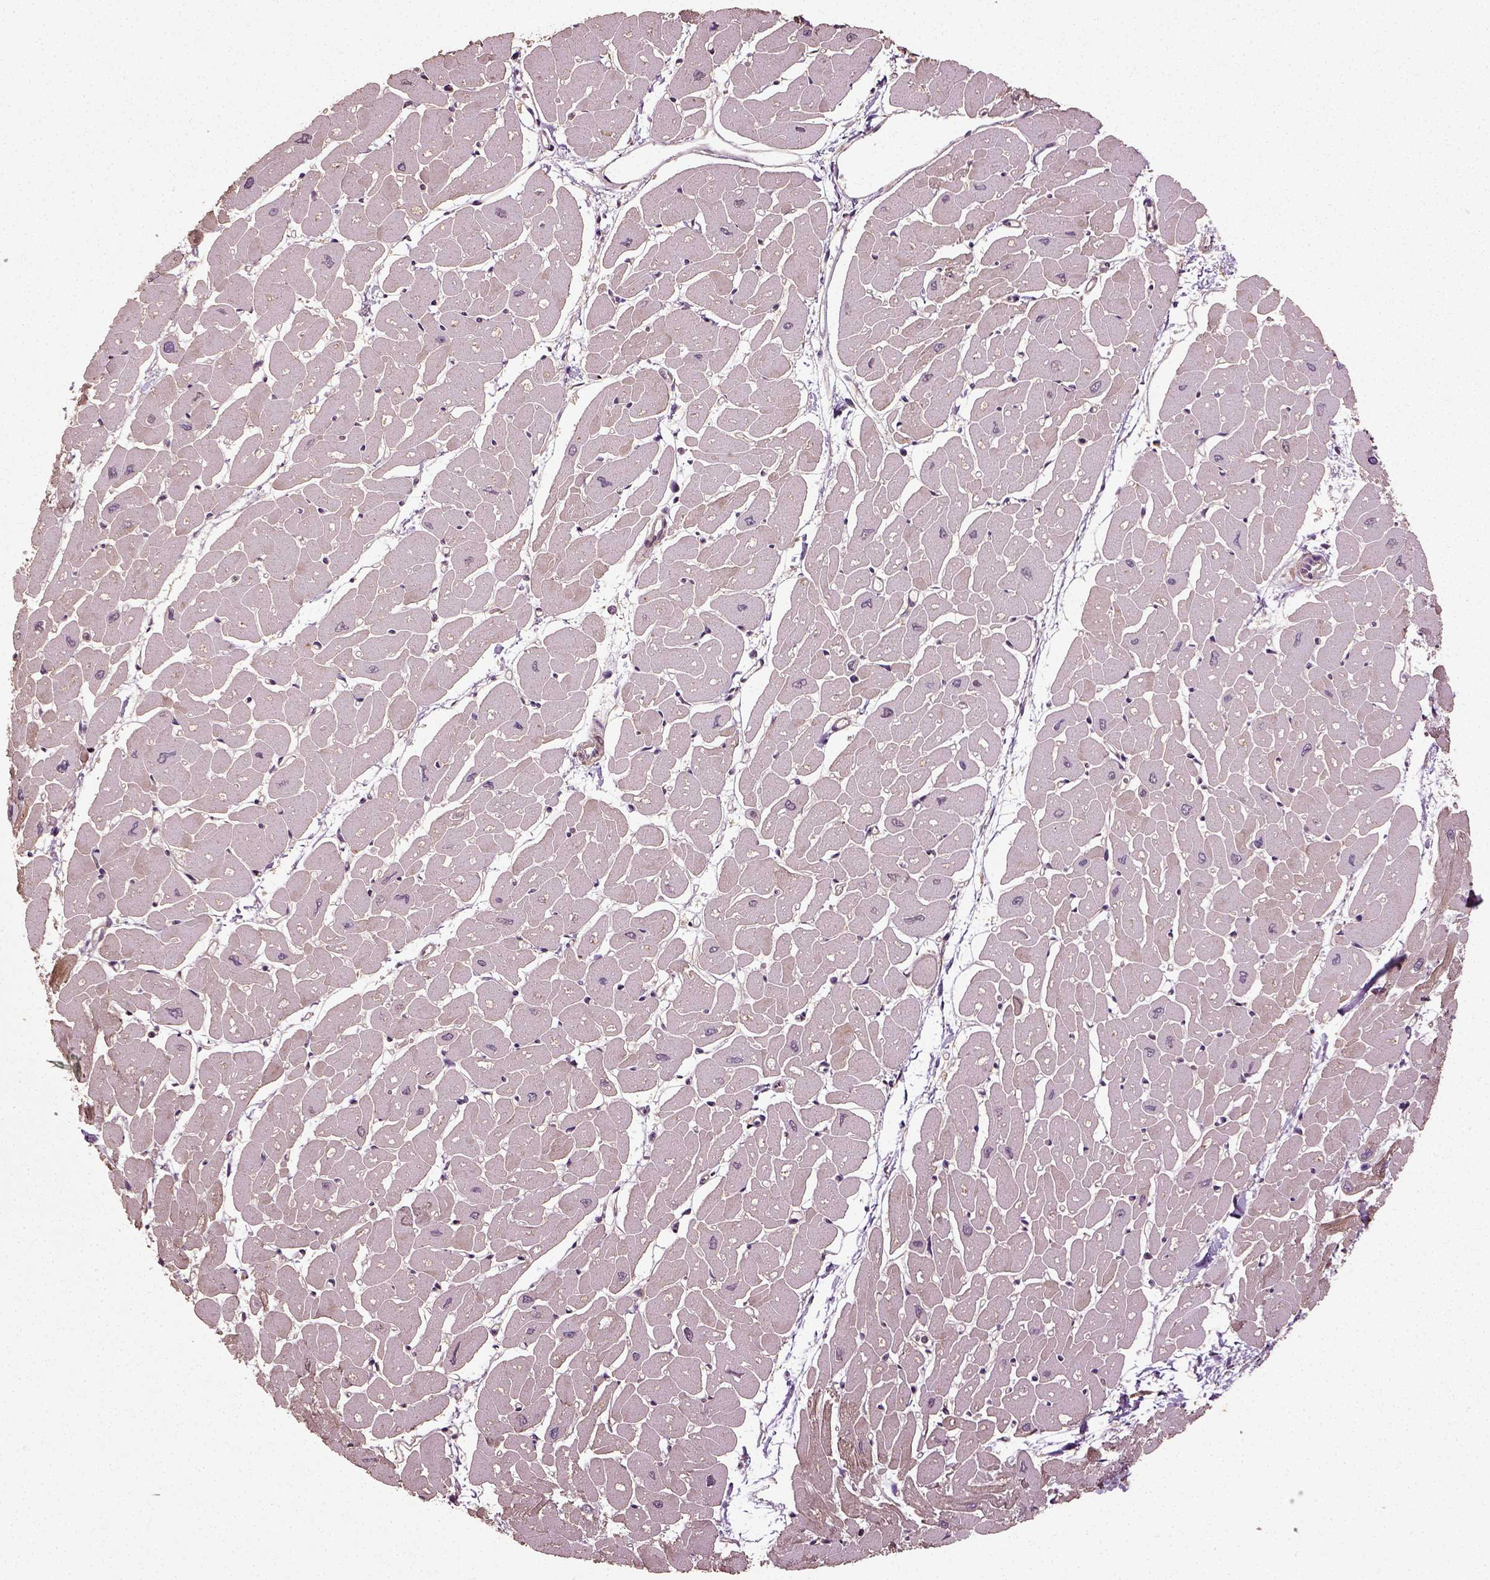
{"staining": {"intensity": "moderate", "quantity": "25%-75%", "location": "cytoplasmic/membranous"}, "tissue": "heart muscle", "cell_type": "Cardiomyocytes", "image_type": "normal", "snomed": [{"axis": "morphology", "description": "Normal tissue, NOS"}, {"axis": "topography", "description": "Heart"}], "caption": "The photomicrograph shows a brown stain indicating the presence of a protein in the cytoplasmic/membranous of cardiomyocytes in heart muscle.", "gene": "ERV3", "patient": {"sex": "male", "age": 57}}